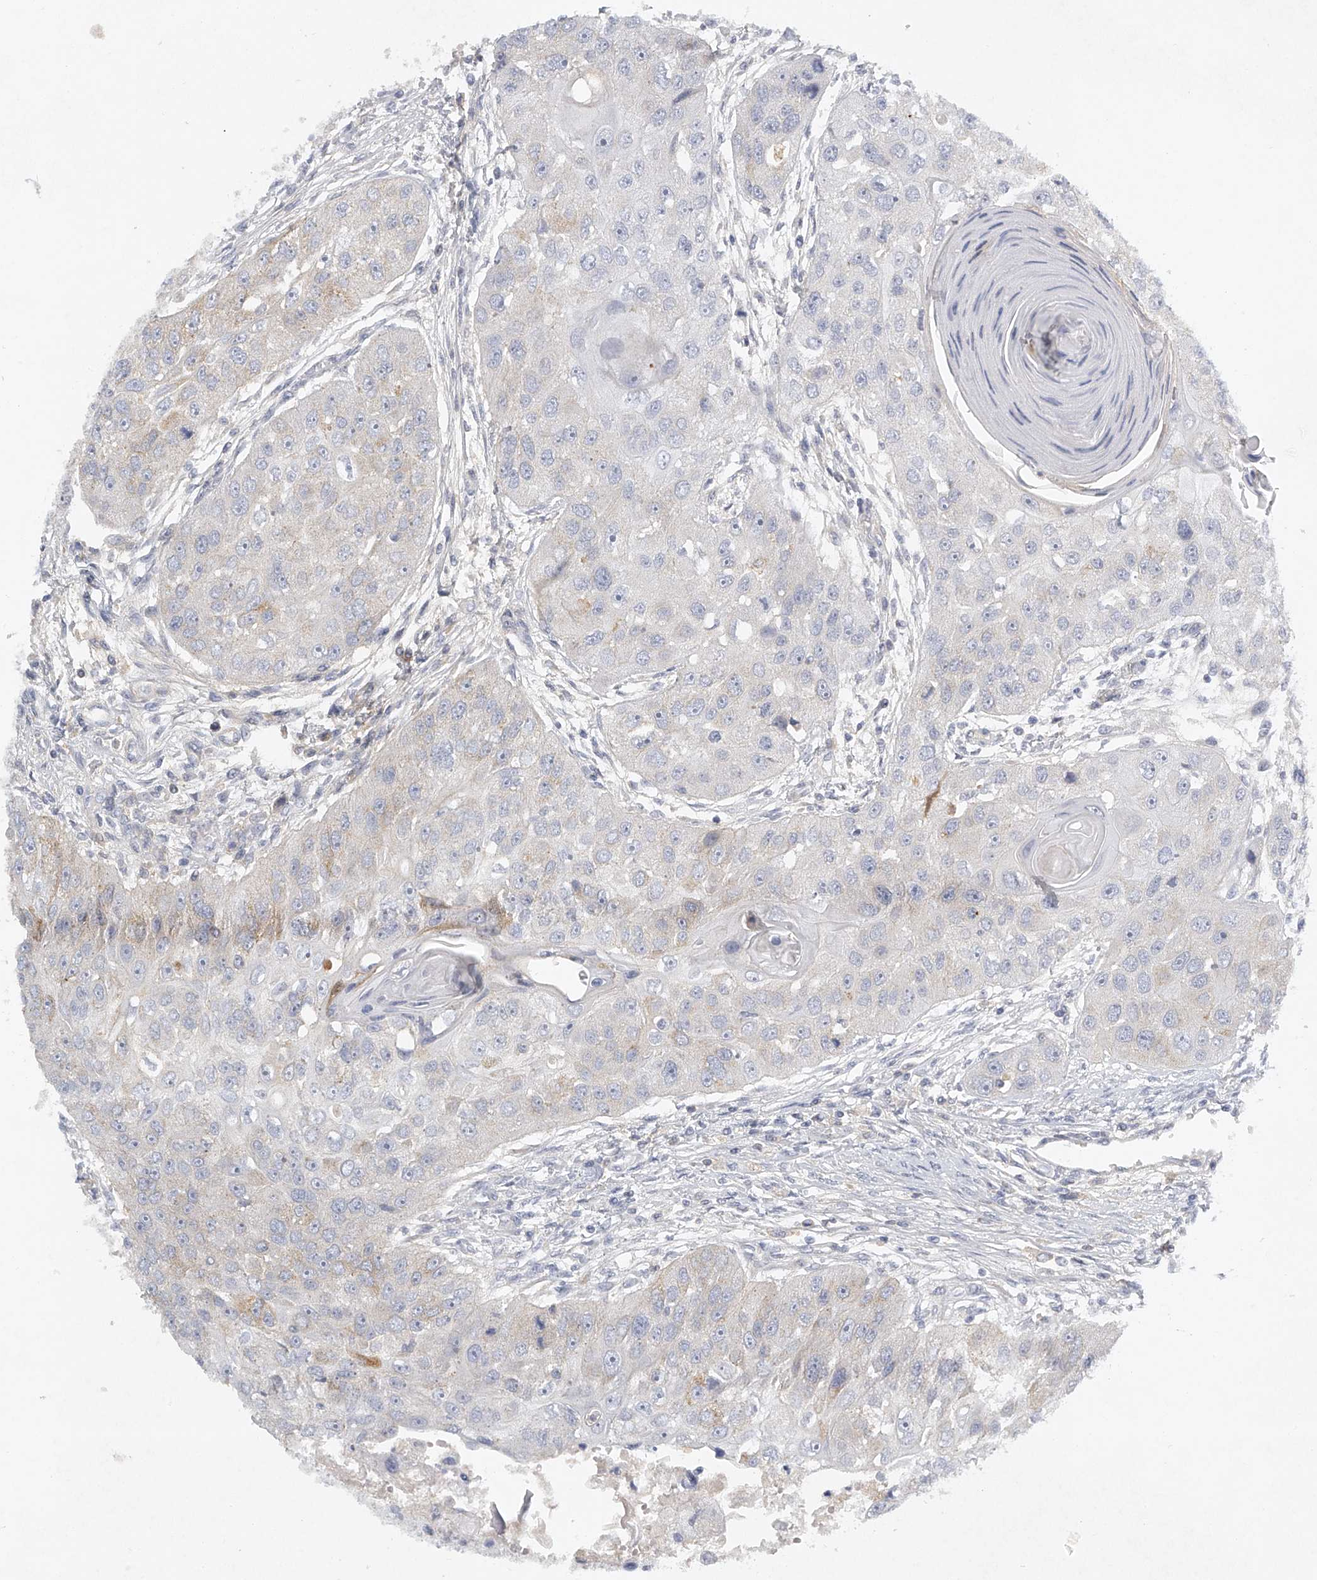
{"staining": {"intensity": "weak", "quantity": "<25%", "location": "cytoplasmic/membranous"}, "tissue": "head and neck cancer", "cell_type": "Tumor cells", "image_type": "cancer", "snomed": [{"axis": "morphology", "description": "Normal tissue, NOS"}, {"axis": "morphology", "description": "Squamous cell carcinoma, NOS"}, {"axis": "topography", "description": "Skeletal muscle"}, {"axis": "topography", "description": "Head-Neck"}], "caption": "Photomicrograph shows no significant protein positivity in tumor cells of head and neck cancer (squamous cell carcinoma).", "gene": "FAT2", "patient": {"sex": "male", "age": 51}}